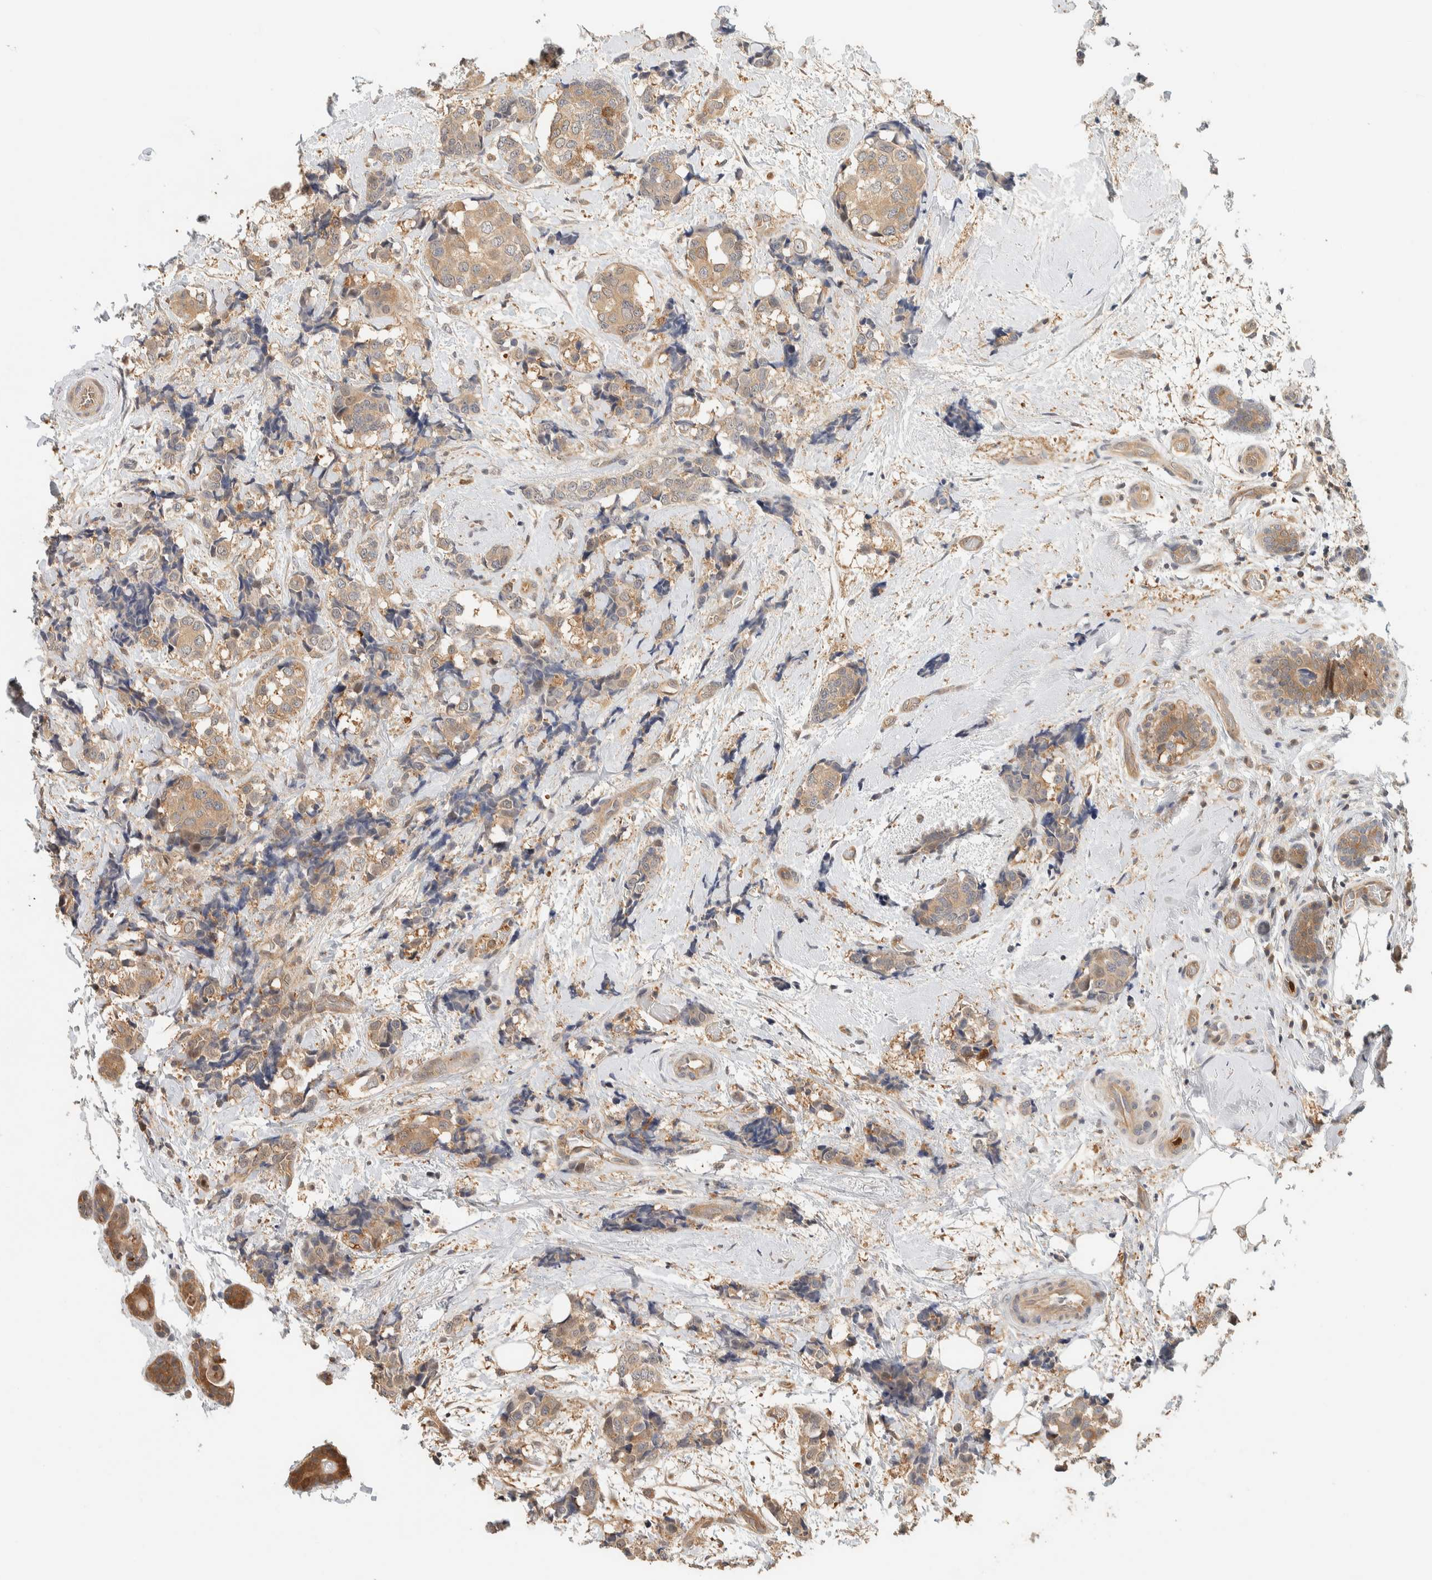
{"staining": {"intensity": "moderate", "quantity": ">75%", "location": "cytoplasmic/membranous"}, "tissue": "breast cancer", "cell_type": "Tumor cells", "image_type": "cancer", "snomed": [{"axis": "morphology", "description": "Normal tissue, NOS"}, {"axis": "morphology", "description": "Duct carcinoma"}, {"axis": "topography", "description": "Breast"}], "caption": "Tumor cells demonstrate moderate cytoplasmic/membranous expression in approximately >75% of cells in breast invasive ductal carcinoma. (DAB IHC with brightfield microscopy, high magnification).", "gene": "ADSS2", "patient": {"sex": "female", "age": 43}}